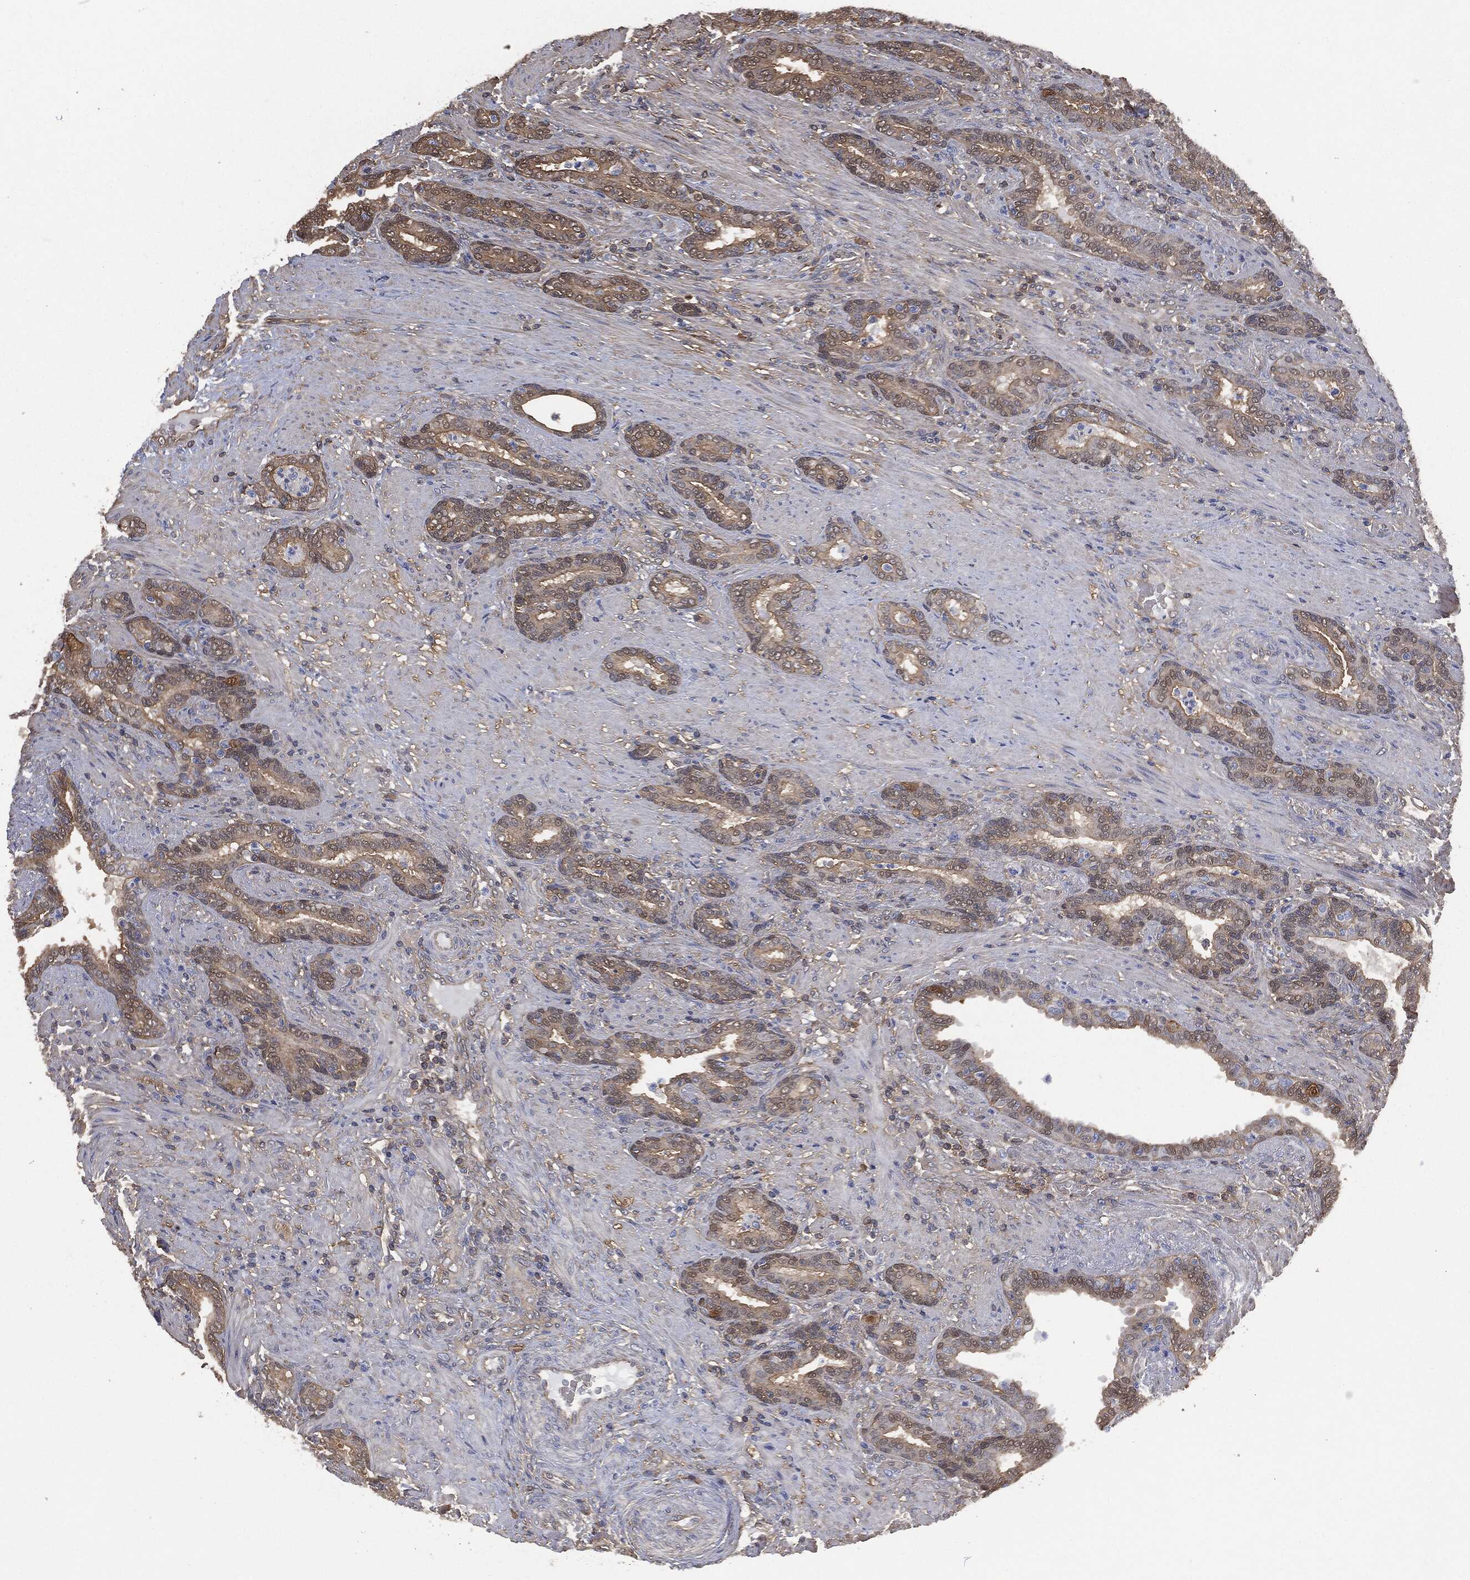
{"staining": {"intensity": "weak", "quantity": "25%-75%", "location": "cytoplasmic/membranous"}, "tissue": "prostate cancer", "cell_type": "Tumor cells", "image_type": "cancer", "snomed": [{"axis": "morphology", "description": "Adenocarcinoma, Low grade"}, {"axis": "topography", "description": "Prostate"}], "caption": "A micrograph of prostate cancer (low-grade adenocarcinoma) stained for a protein displays weak cytoplasmic/membranous brown staining in tumor cells.", "gene": "PRDX4", "patient": {"sex": "male", "age": 68}}